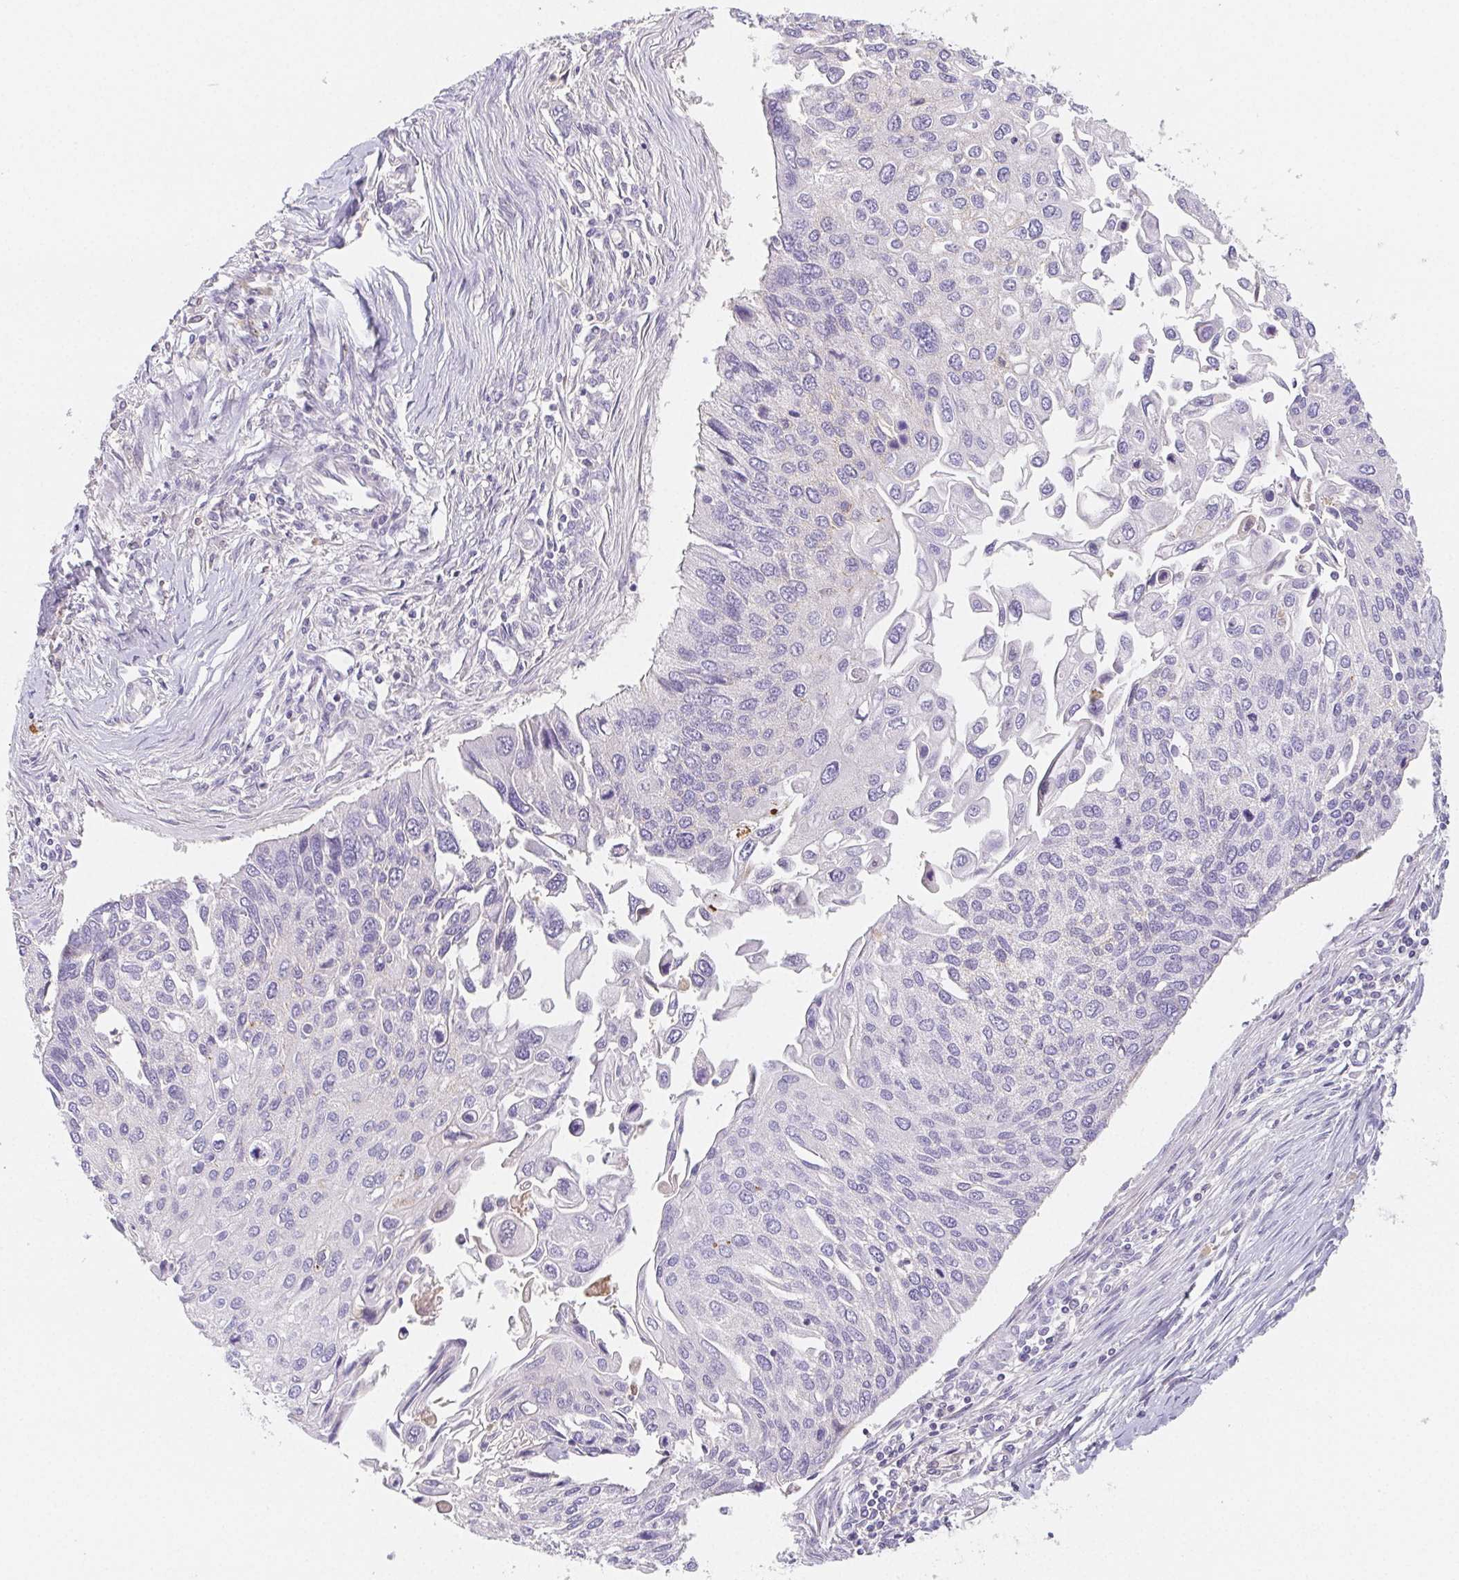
{"staining": {"intensity": "negative", "quantity": "none", "location": "none"}, "tissue": "lung cancer", "cell_type": "Tumor cells", "image_type": "cancer", "snomed": [{"axis": "morphology", "description": "Squamous cell carcinoma, NOS"}, {"axis": "morphology", "description": "Squamous cell carcinoma, metastatic, NOS"}, {"axis": "topography", "description": "Lung"}], "caption": "Lung metastatic squamous cell carcinoma stained for a protein using immunohistochemistry displays no positivity tumor cells.", "gene": "ITIH2", "patient": {"sex": "male", "age": 63}}